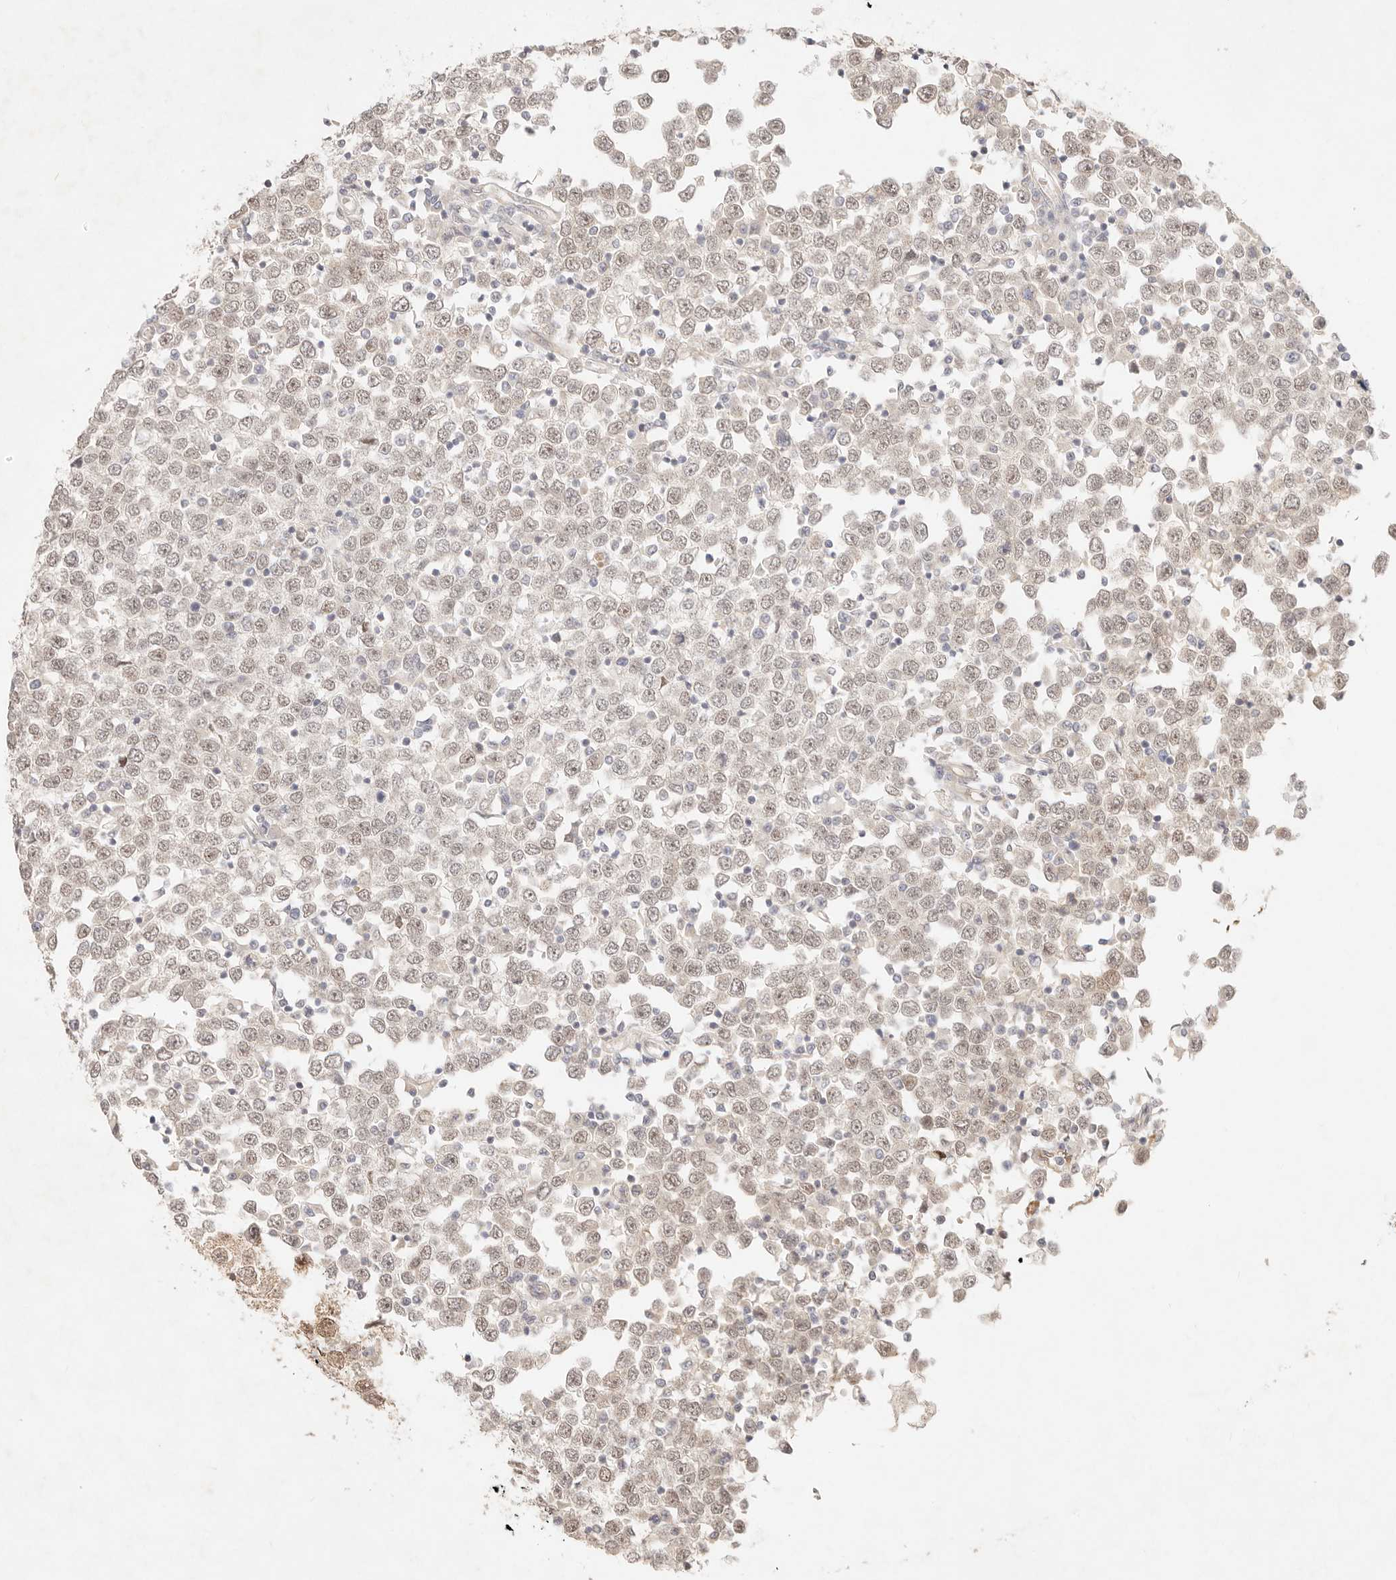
{"staining": {"intensity": "negative", "quantity": "none", "location": "none"}, "tissue": "testis cancer", "cell_type": "Tumor cells", "image_type": "cancer", "snomed": [{"axis": "morphology", "description": "Seminoma, NOS"}, {"axis": "topography", "description": "Testis"}], "caption": "The image reveals no staining of tumor cells in testis seminoma. (DAB IHC, high magnification).", "gene": "GPR156", "patient": {"sex": "male", "age": 65}}